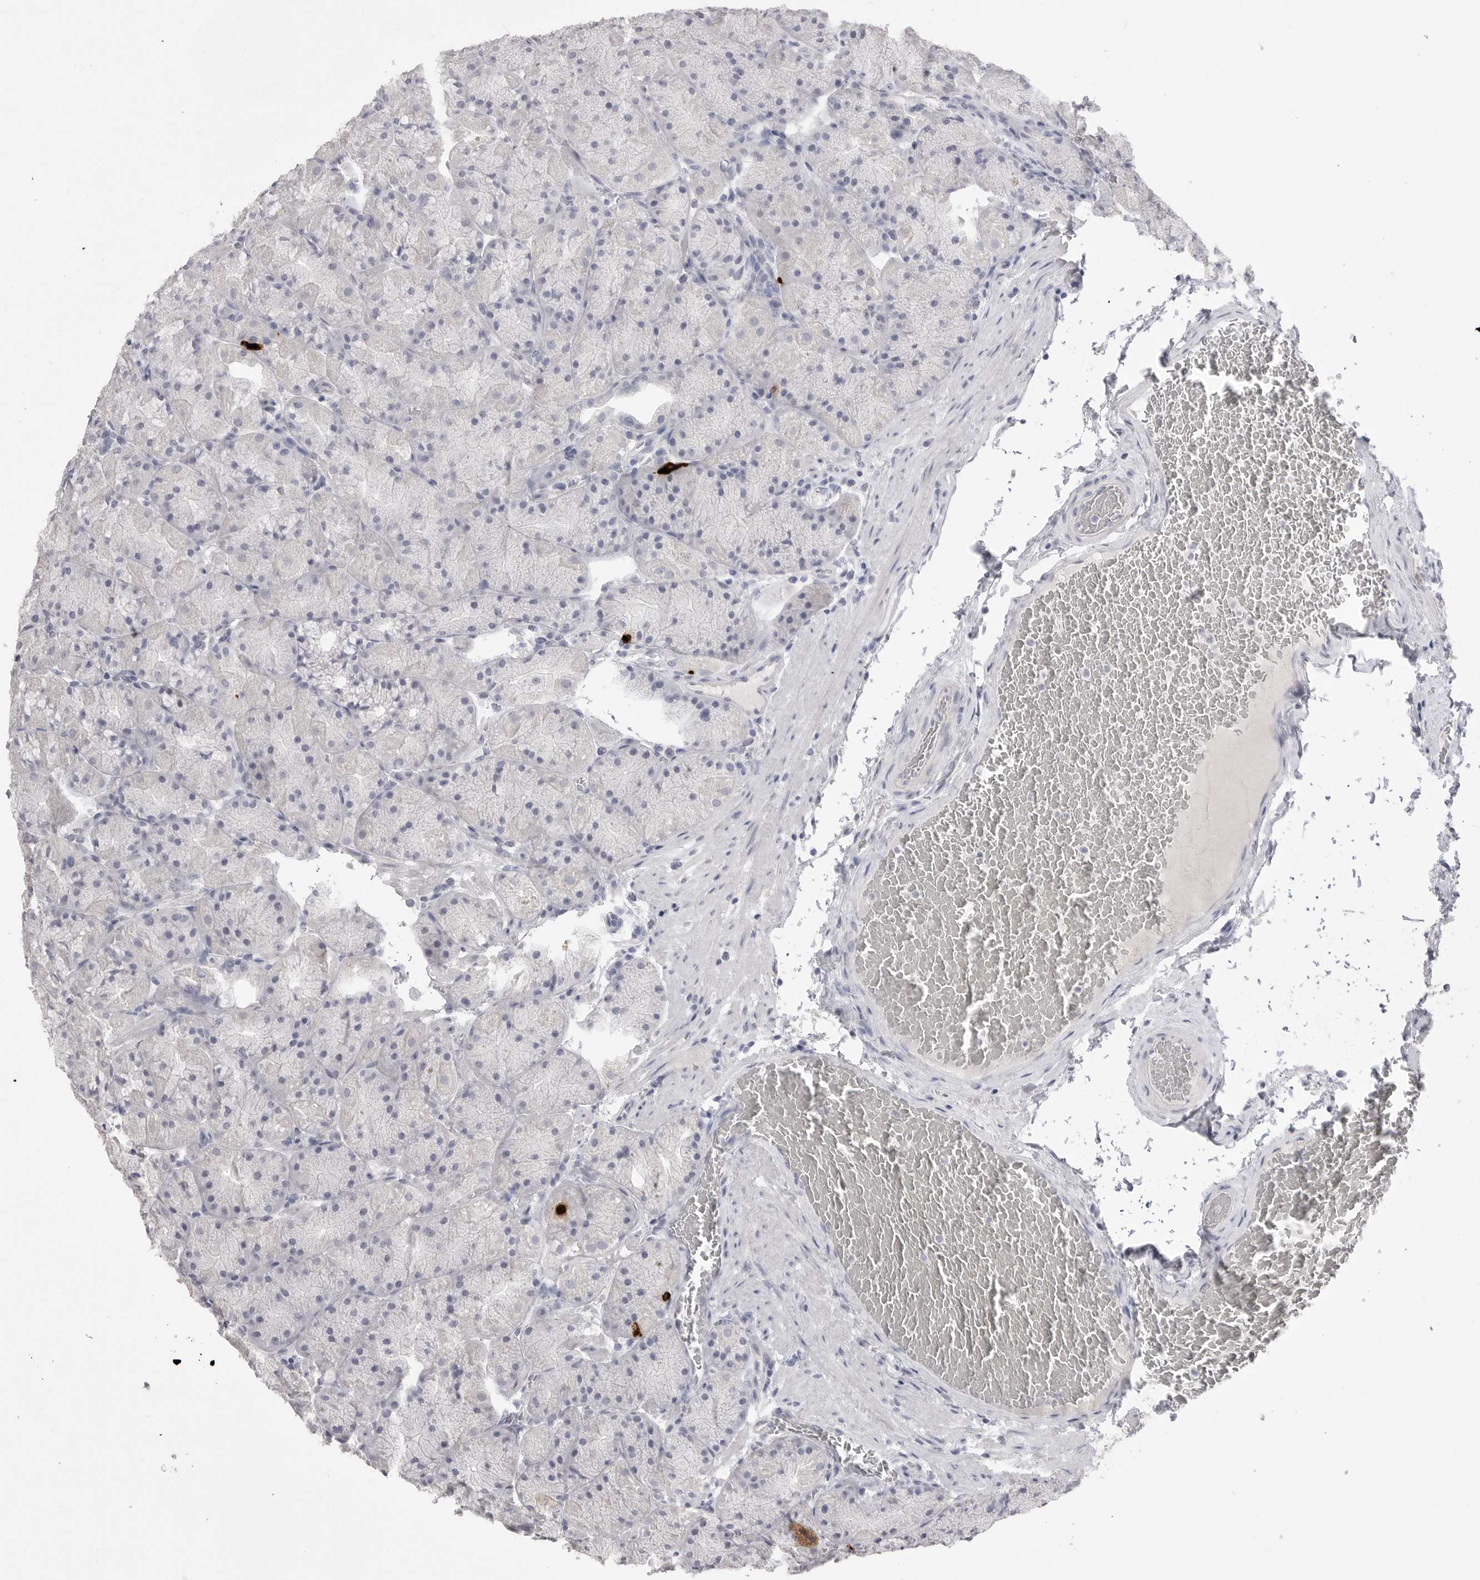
{"staining": {"intensity": "negative", "quantity": "none", "location": "none"}, "tissue": "stomach", "cell_type": "Glandular cells", "image_type": "normal", "snomed": [{"axis": "morphology", "description": "Normal tissue, NOS"}, {"axis": "topography", "description": "Stomach, upper"}, {"axis": "topography", "description": "Stomach"}], "caption": "This is a image of immunohistochemistry staining of unremarkable stomach, which shows no staining in glandular cells.", "gene": "CPB1", "patient": {"sex": "male", "age": 48}}